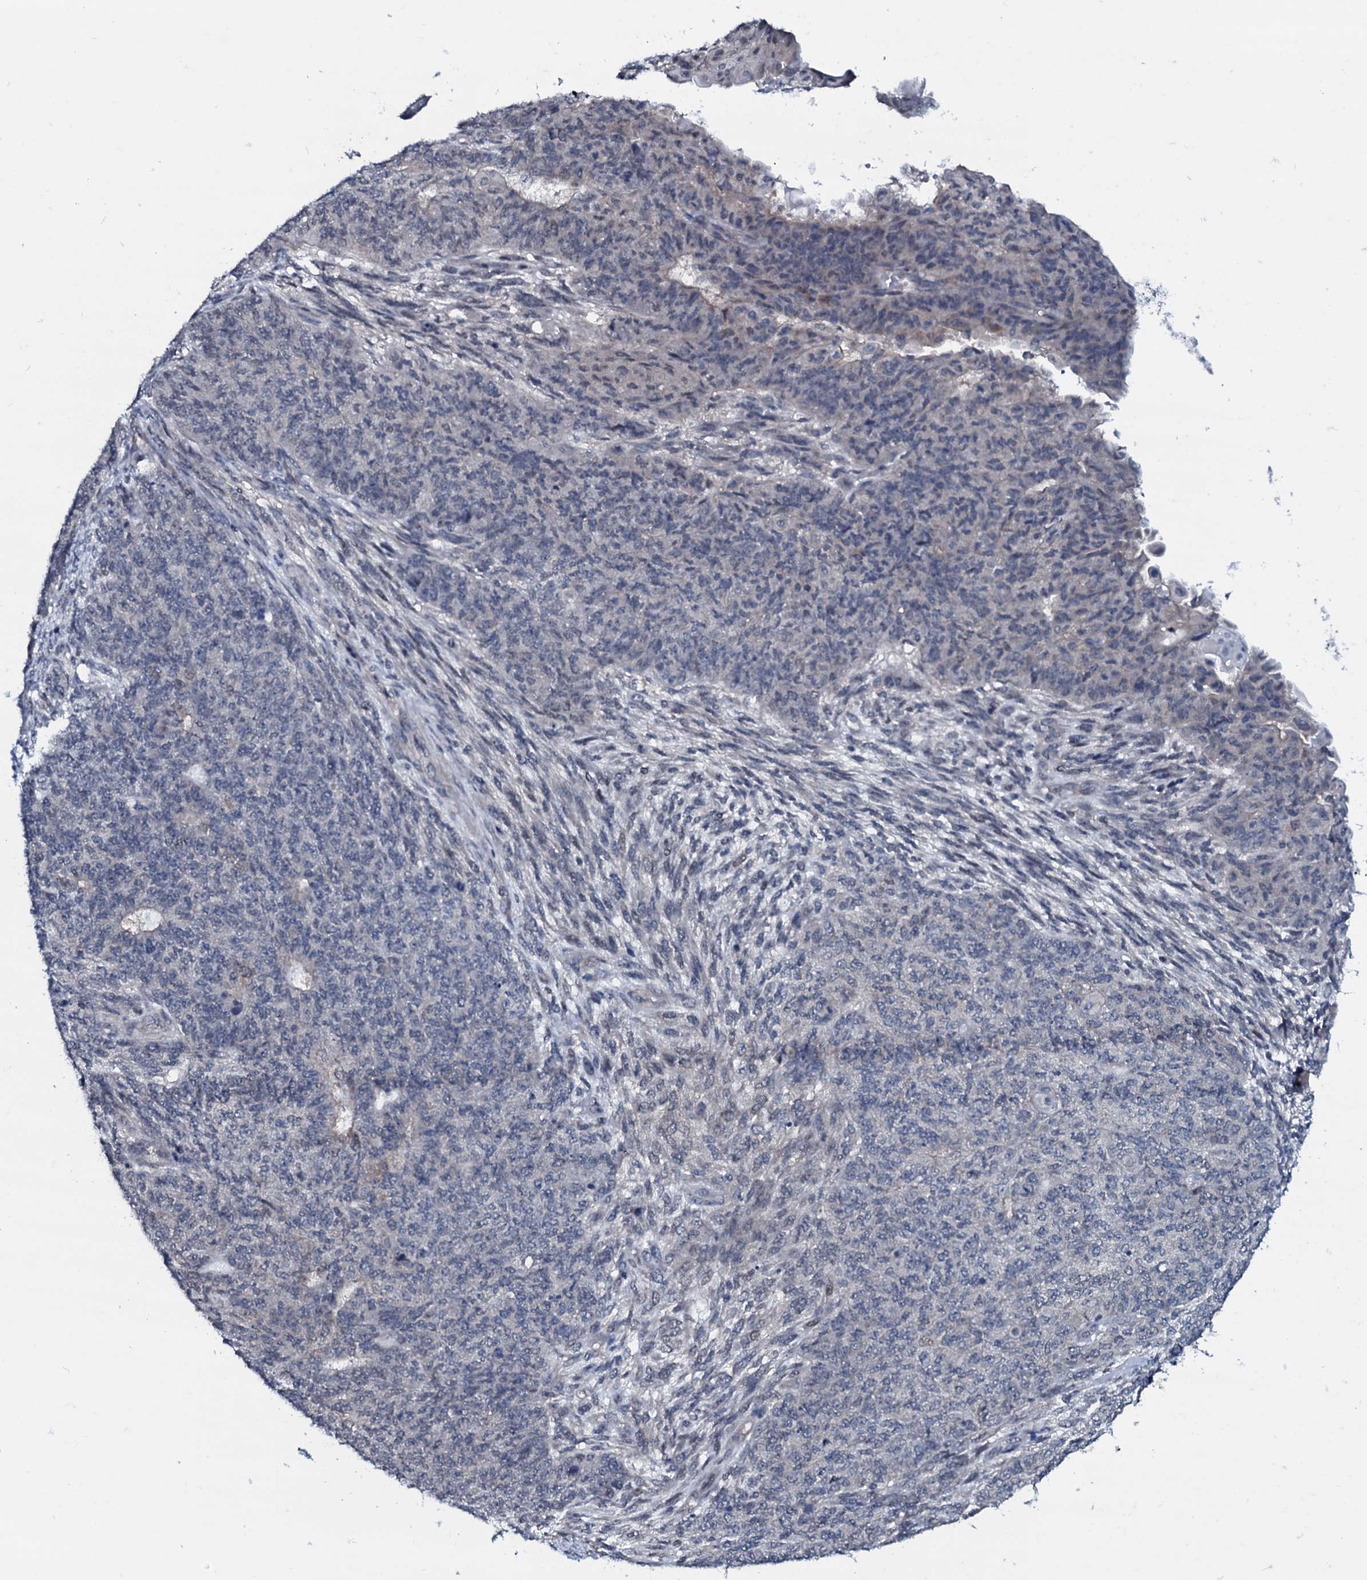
{"staining": {"intensity": "negative", "quantity": "none", "location": "none"}, "tissue": "endometrial cancer", "cell_type": "Tumor cells", "image_type": "cancer", "snomed": [{"axis": "morphology", "description": "Adenocarcinoma, NOS"}, {"axis": "topography", "description": "Endometrium"}], "caption": "Tumor cells show no significant protein staining in adenocarcinoma (endometrial). (Immunohistochemistry (ihc), brightfield microscopy, high magnification).", "gene": "OGFOD2", "patient": {"sex": "female", "age": 32}}